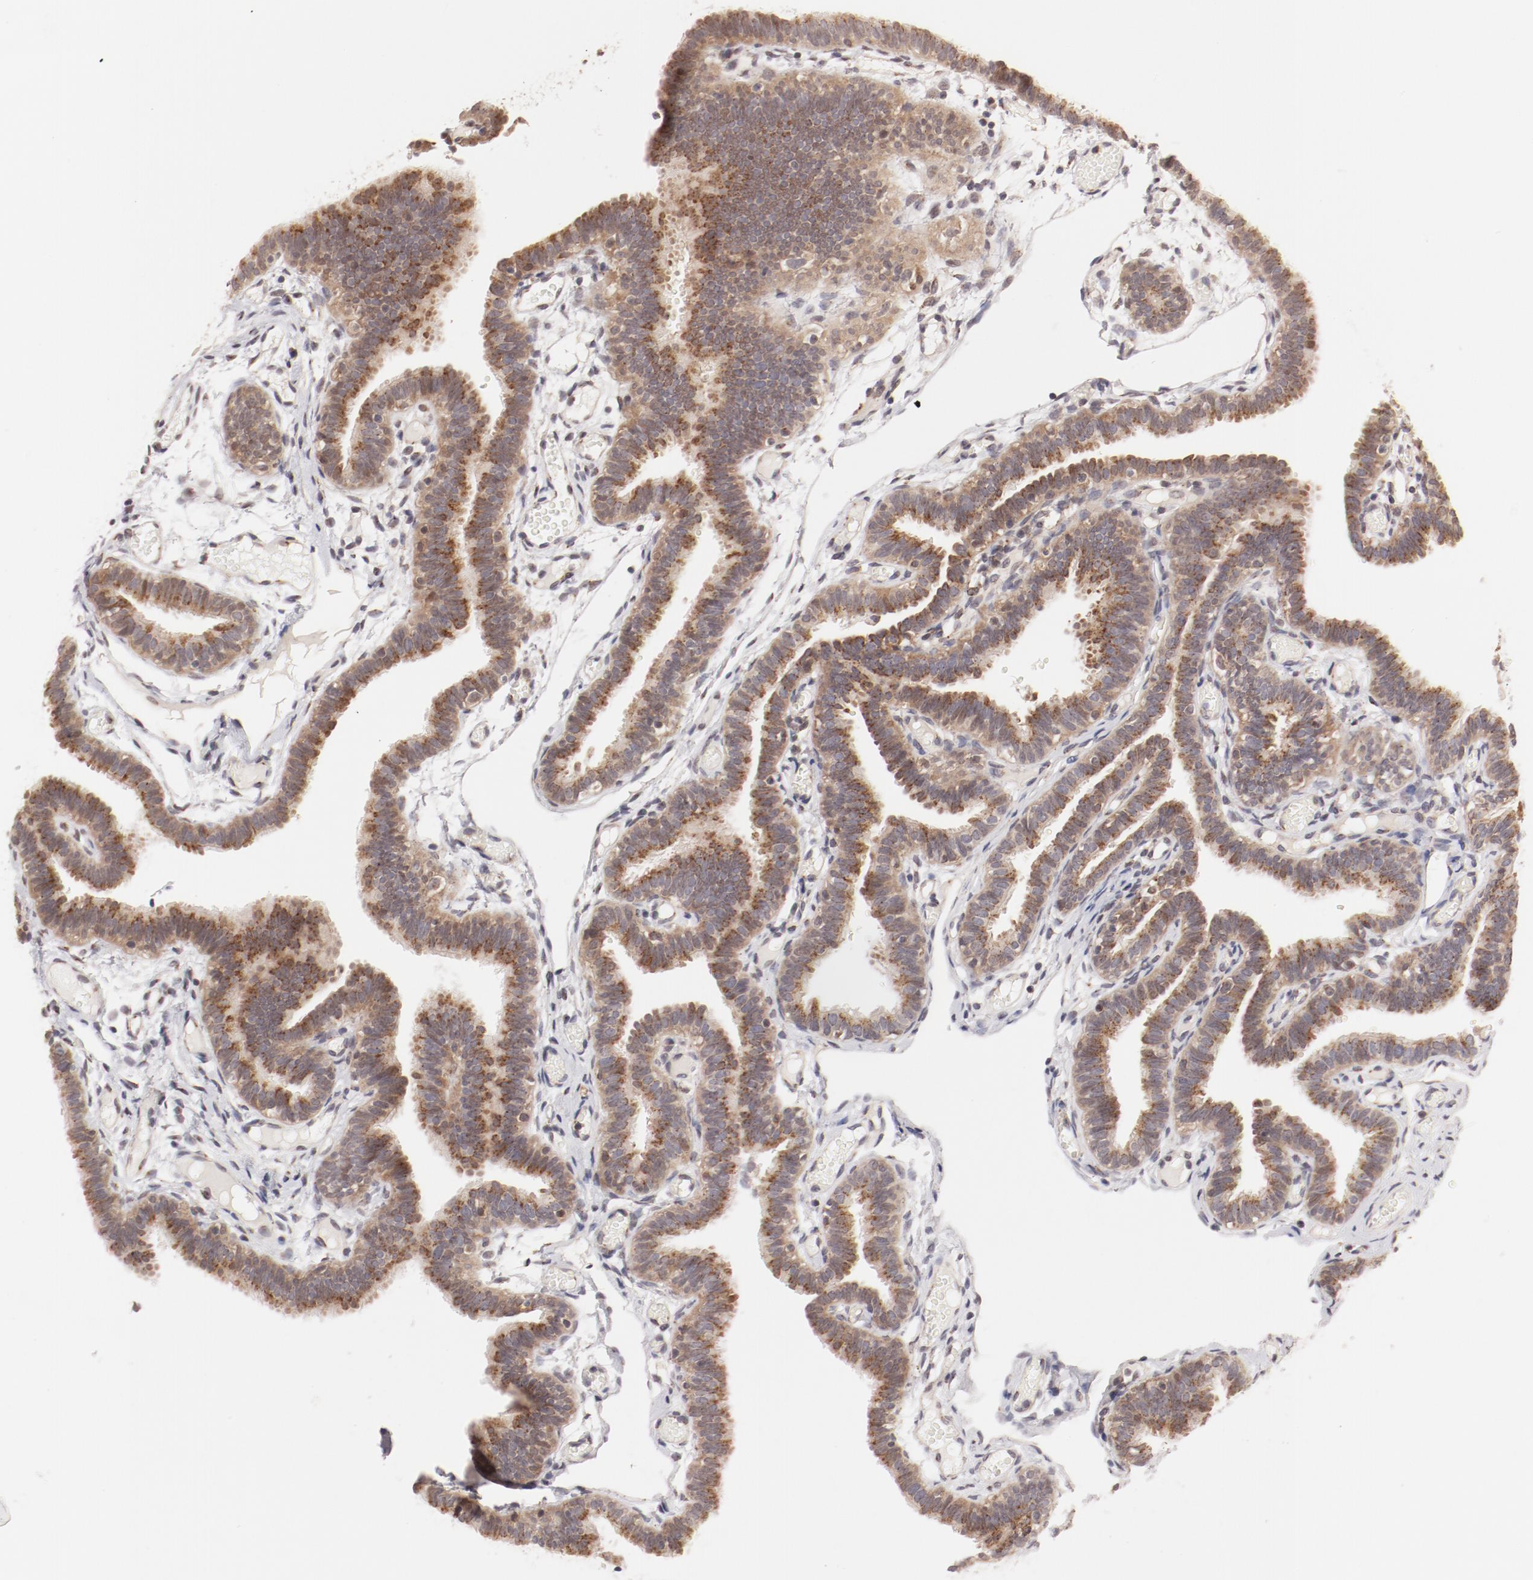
{"staining": {"intensity": "moderate", "quantity": ">75%", "location": "cytoplasmic/membranous"}, "tissue": "fallopian tube", "cell_type": "Glandular cells", "image_type": "normal", "snomed": [{"axis": "morphology", "description": "Normal tissue, NOS"}, {"axis": "topography", "description": "Fallopian tube"}], "caption": "Protein staining of benign fallopian tube reveals moderate cytoplasmic/membranous expression in about >75% of glandular cells. (brown staining indicates protein expression, while blue staining denotes nuclei).", "gene": "RPL12", "patient": {"sex": "female", "age": 29}}